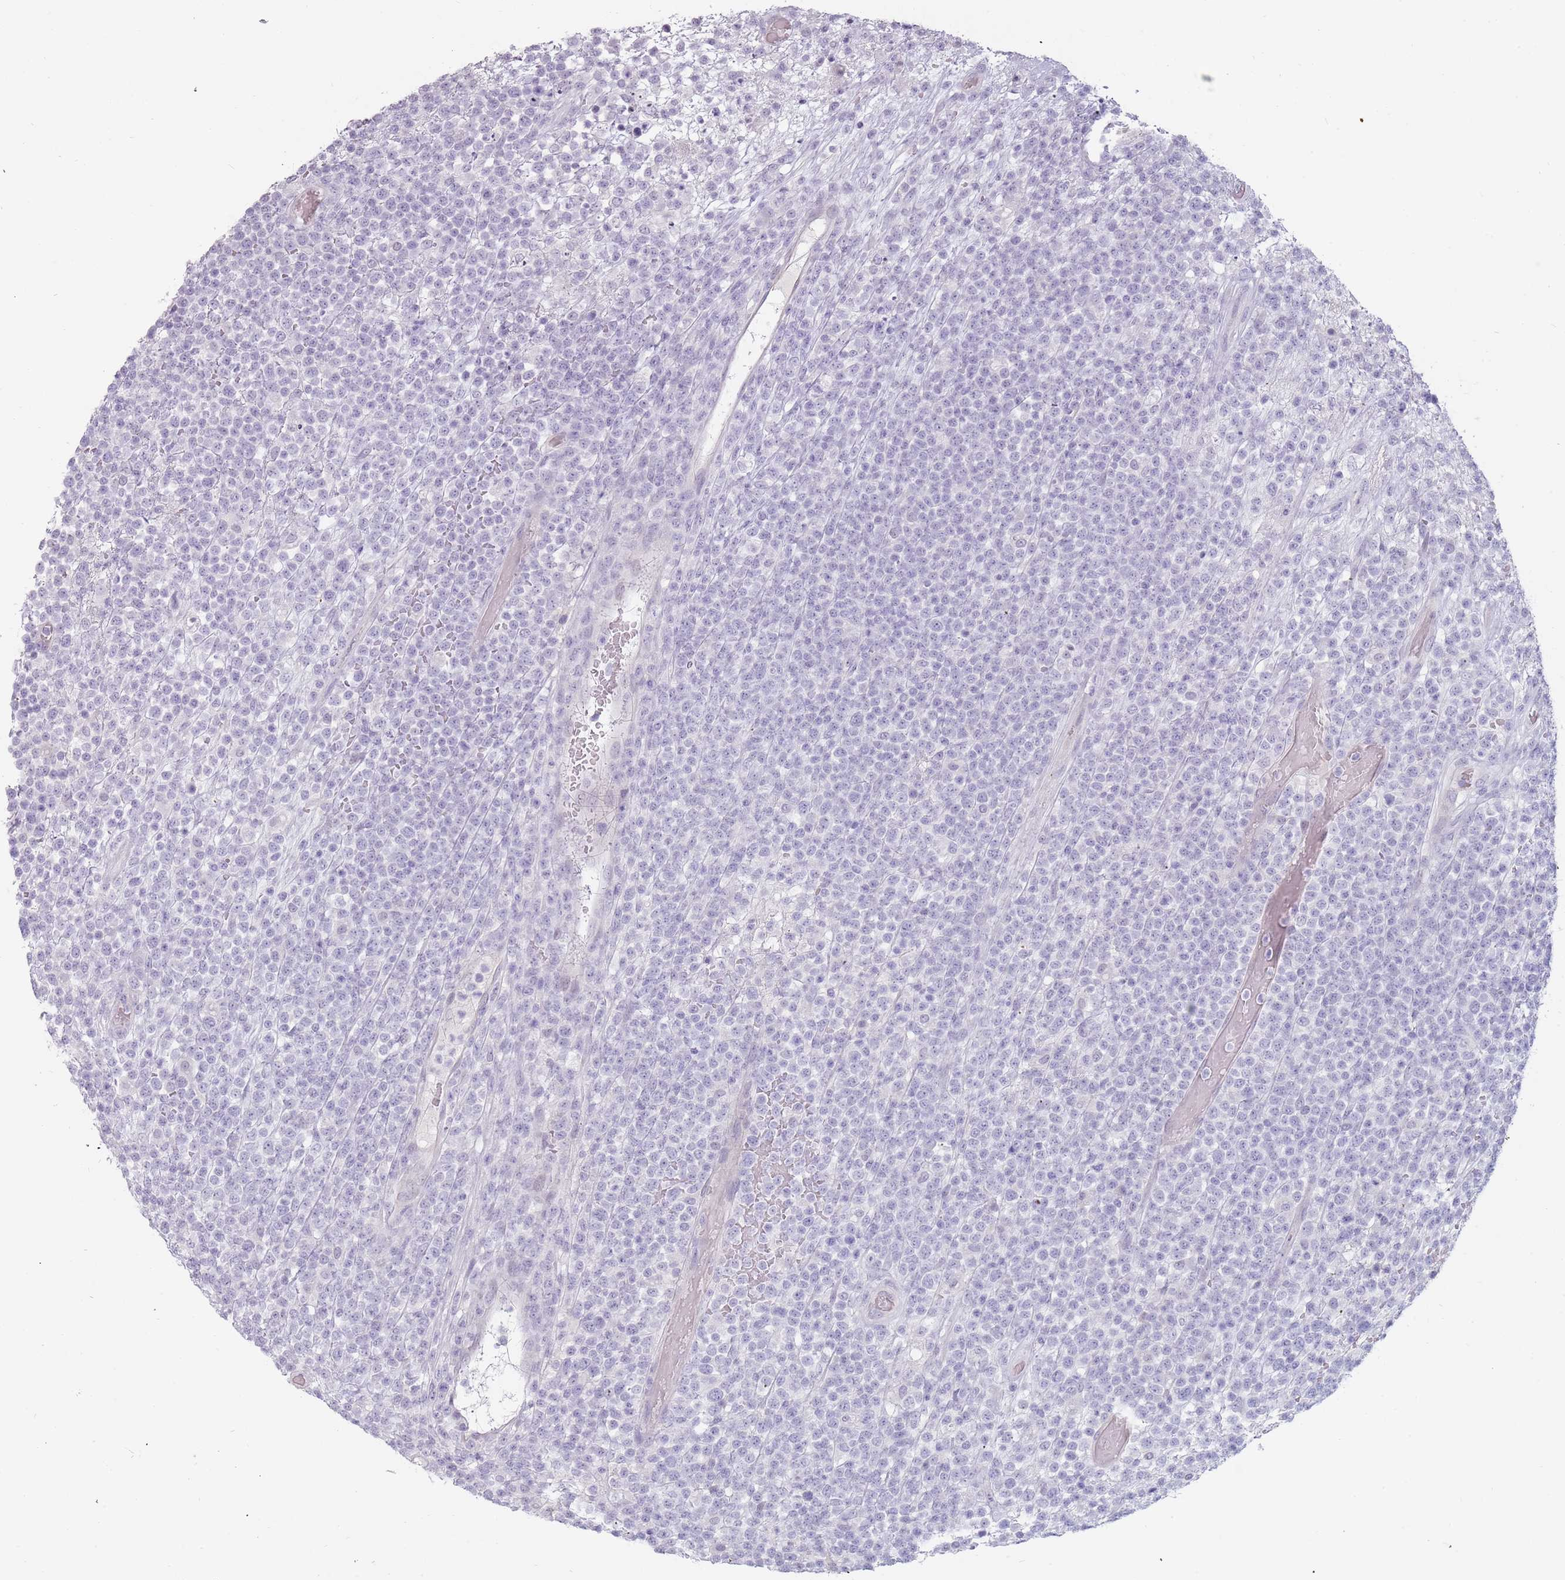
{"staining": {"intensity": "negative", "quantity": "none", "location": "none"}, "tissue": "lymphoma", "cell_type": "Tumor cells", "image_type": "cancer", "snomed": [{"axis": "morphology", "description": "Malignant lymphoma, non-Hodgkin's type, High grade"}, {"axis": "topography", "description": "Colon"}], "caption": "The histopathology image demonstrates no significant staining in tumor cells of lymphoma.", "gene": "RFX2", "patient": {"sex": "female", "age": 53}}